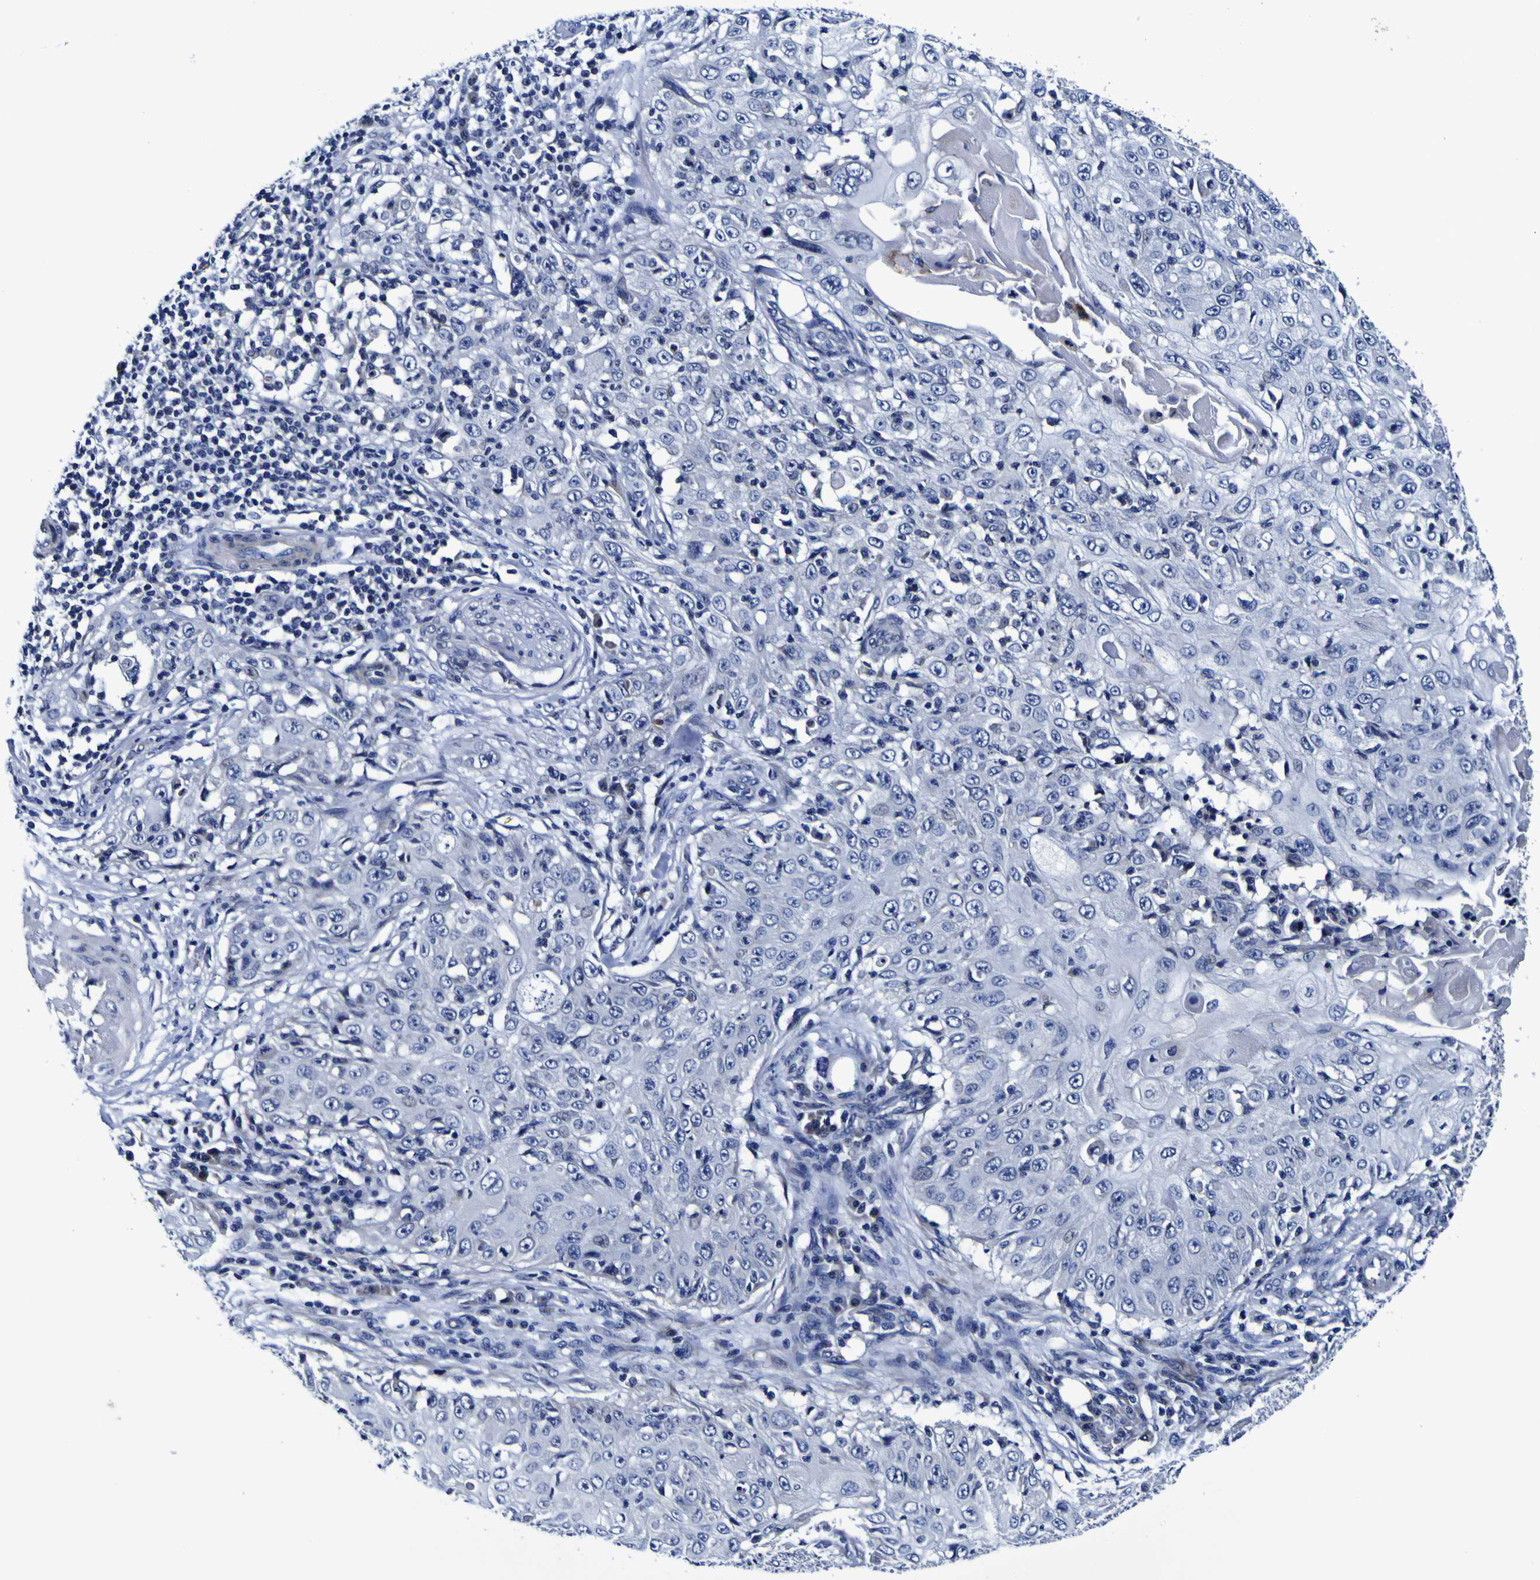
{"staining": {"intensity": "negative", "quantity": "none", "location": "none"}, "tissue": "skin cancer", "cell_type": "Tumor cells", "image_type": "cancer", "snomed": [{"axis": "morphology", "description": "Squamous cell carcinoma, NOS"}, {"axis": "topography", "description": "Skin"}], "caption": "High power microscopy image of an immunohistochemistry (IHC) micrograph of squamous cell carcinoma (skin), revealing no significant staining in tumor cells. (Brightfield microscopy of DAB IHC at high magnification).", "gene": "PDLIM4", "patient": {"sex": "male", "age": 86}}